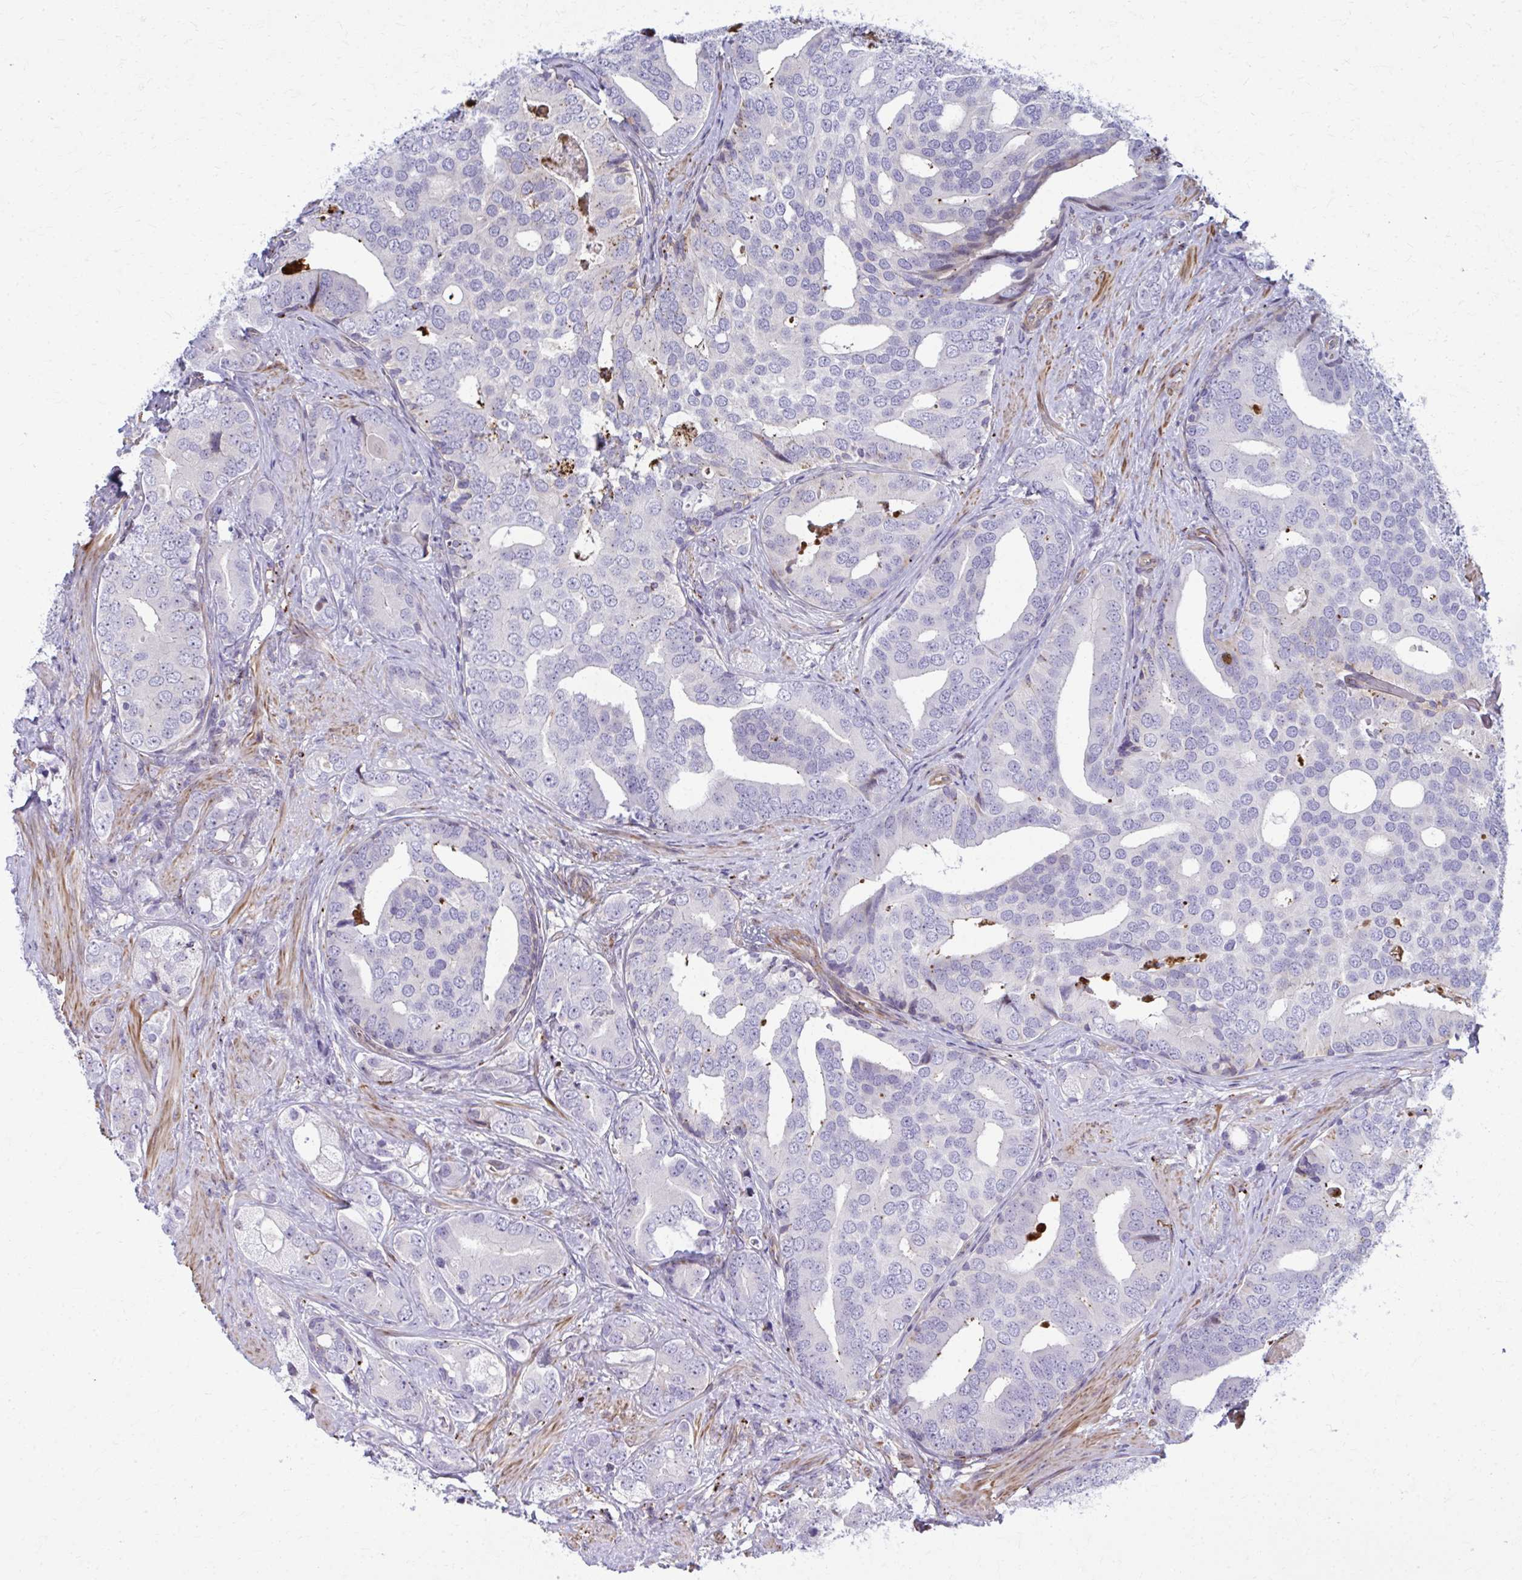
{"staining": {"intensity": "negative", "quantity": "none", "location": "none"}, "tissue": "prostate cancer", "cell_type": "Tumor cells", "image_type": "cancer", "snomed": [{"axis": "morphology", "description": "Adenocarcinoma, High grade"}, {"axis": "topography", "description": "Prostate"}], "caption": "Protein analysis of high-grade adenocarcinoma (prostate) reveals no significant staining in tumor cells.", "gene": "LRRC4B", "patient": {"sex": "male", "age": 62}}